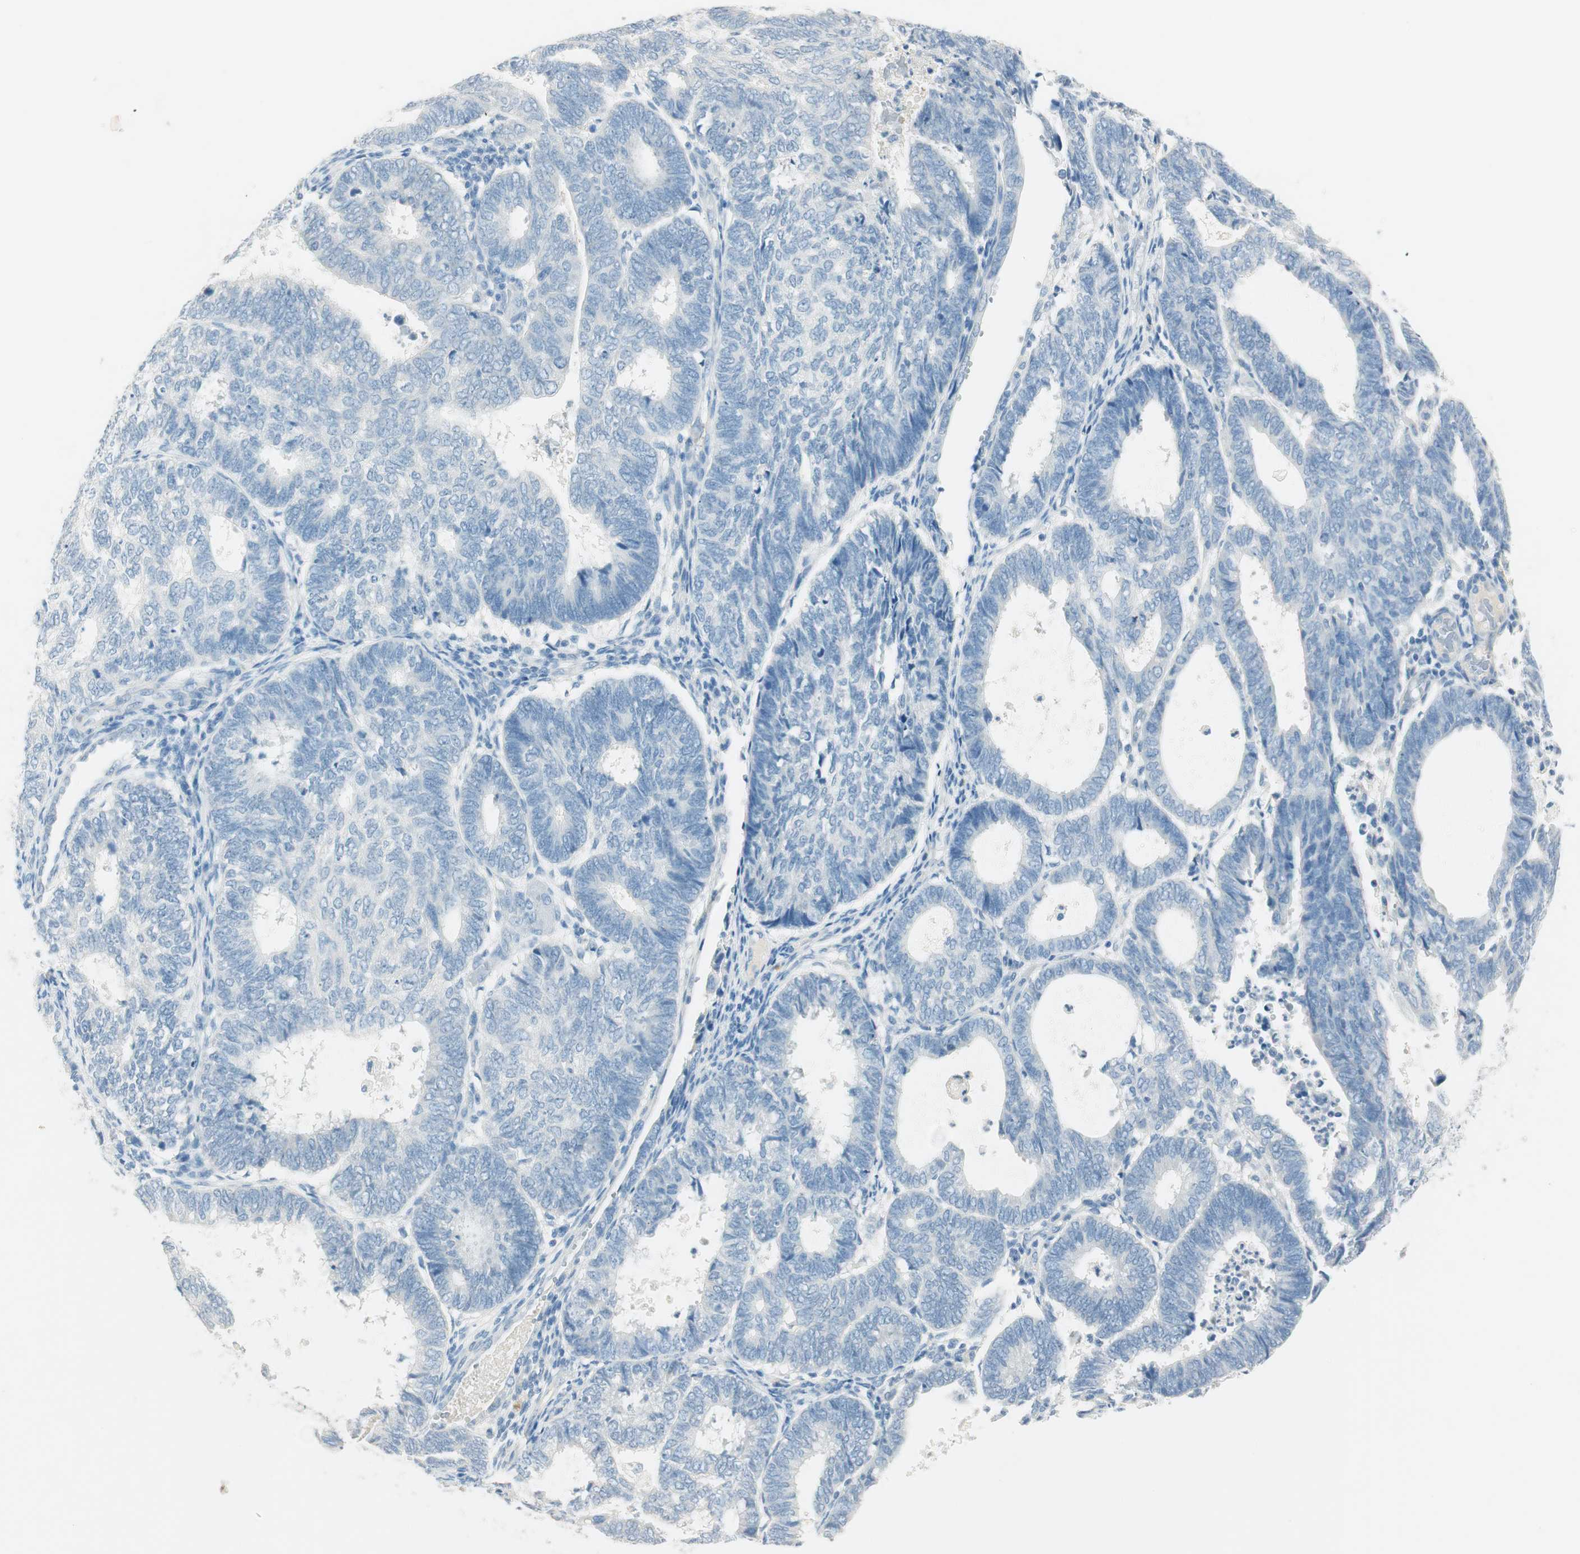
{"staining": {"intensity": "negative", "quantity": "none", "location": "none"}, "tissue": "endometrial cancer", "cell_type": "Tumor cells", "image_type": "cancer", "snomed": [{"axis": "morphology", "description": "Adenocarcinoma, NOS"}, {"axis": "topography", "description": "Uterus"}], "caption": "A high-resolution image shows IHC staining of adenocarcinoma (endometrial), which demonstrates no significant staining in tumor cells.", "gene": "HPGD", "patient": {"sex": "female", "age": 60}}